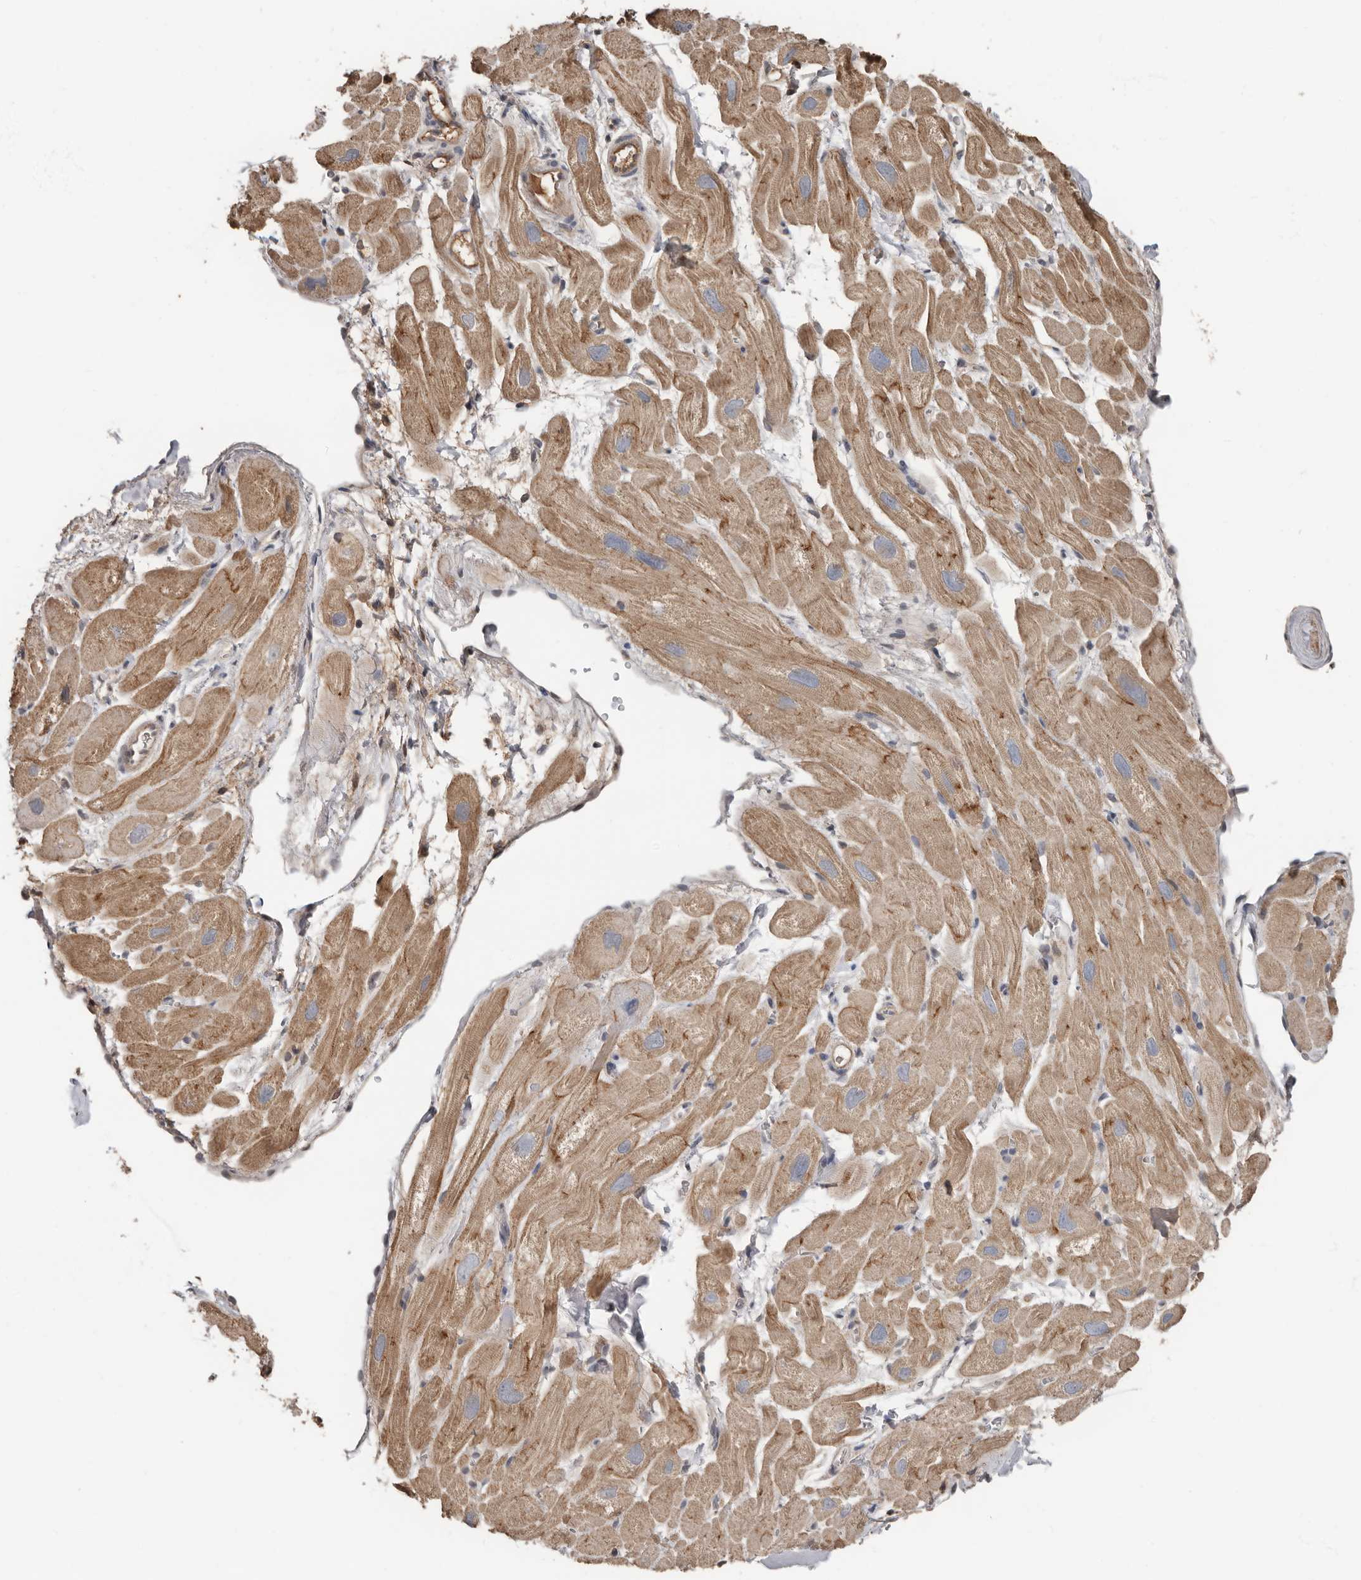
{"staining": {"intensity": "moderate", "quantity": ">75%", "location": "cytoplasmic/membranous"}, "tissue": "heart muscle", "cell_type": "Cardiomyocytes", "image_type": "normal", "snomed": [{"axis": "morphology", "description": "Normal tissue, NOS"}, {"axis": "topography", "description": "Heart"}], "caption": "Cardiomyocytes display moderate cytoplasmic/membranous staining in approximately >75% of cells in normal heart muscle. (Brightfield microscopy of DAB IHC at high magnification).", "gene": "LRGUK", "patient": {"sex": "male", "age": 49}}